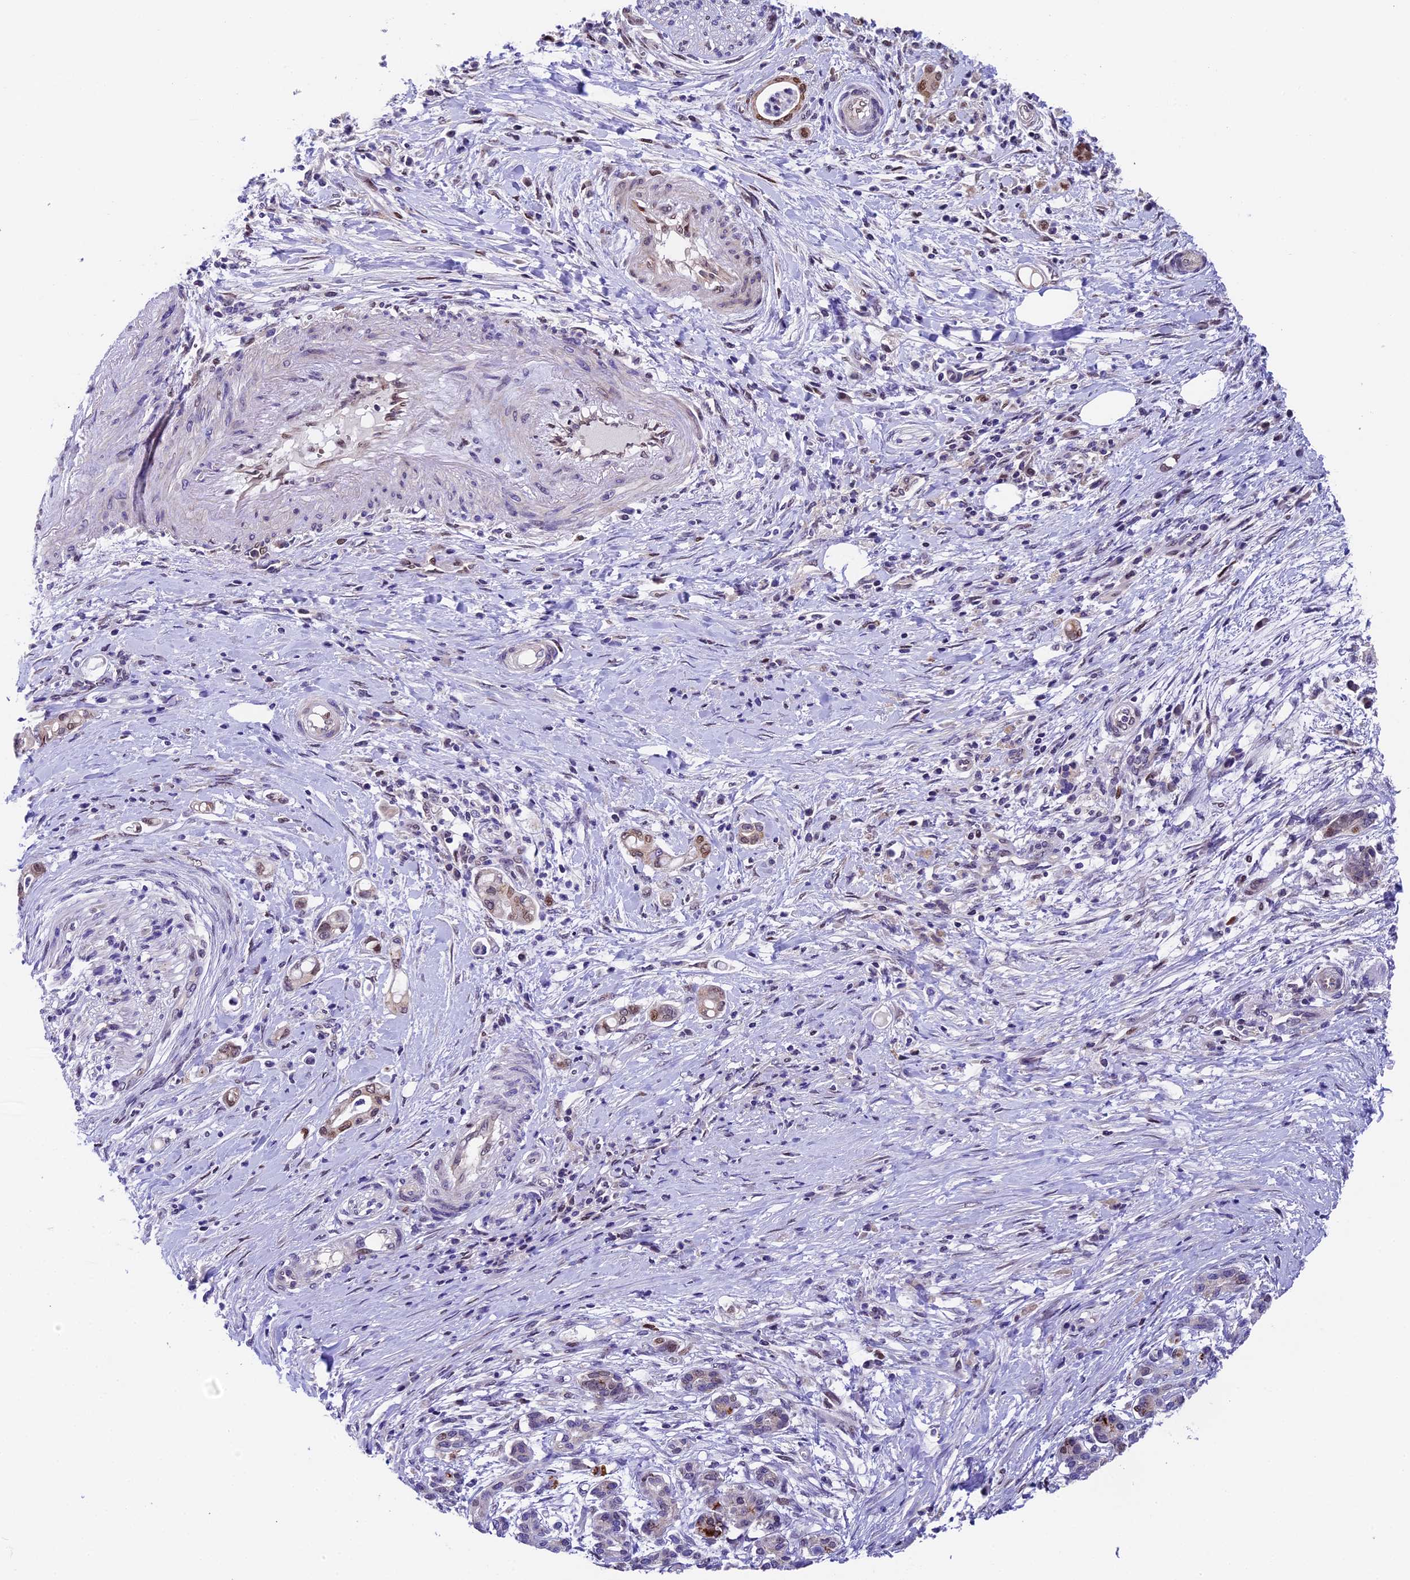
{"staining": {"intensity": "weak", "quantity": ">75%", "location": "nuclear"}, "tissue": "pancreatic cancer", "cell_type": "Tumor cells", "image_type": "cancer", "snomed": [{"axis": "morphology", "description": "Adenocarcinoma, NOS"}, {"axis": "topography", "description": "Pancreas"}], "caption": "High-power microscopy captured an immunohistochemistry (IHC) micrograph of pancreatic cancer (adenocarcinoma), revealing weak nuclear positivity in about >75% of tumor cells.", "gene": "CCSER1", "patient": {"sex": "female", "age": 55}}